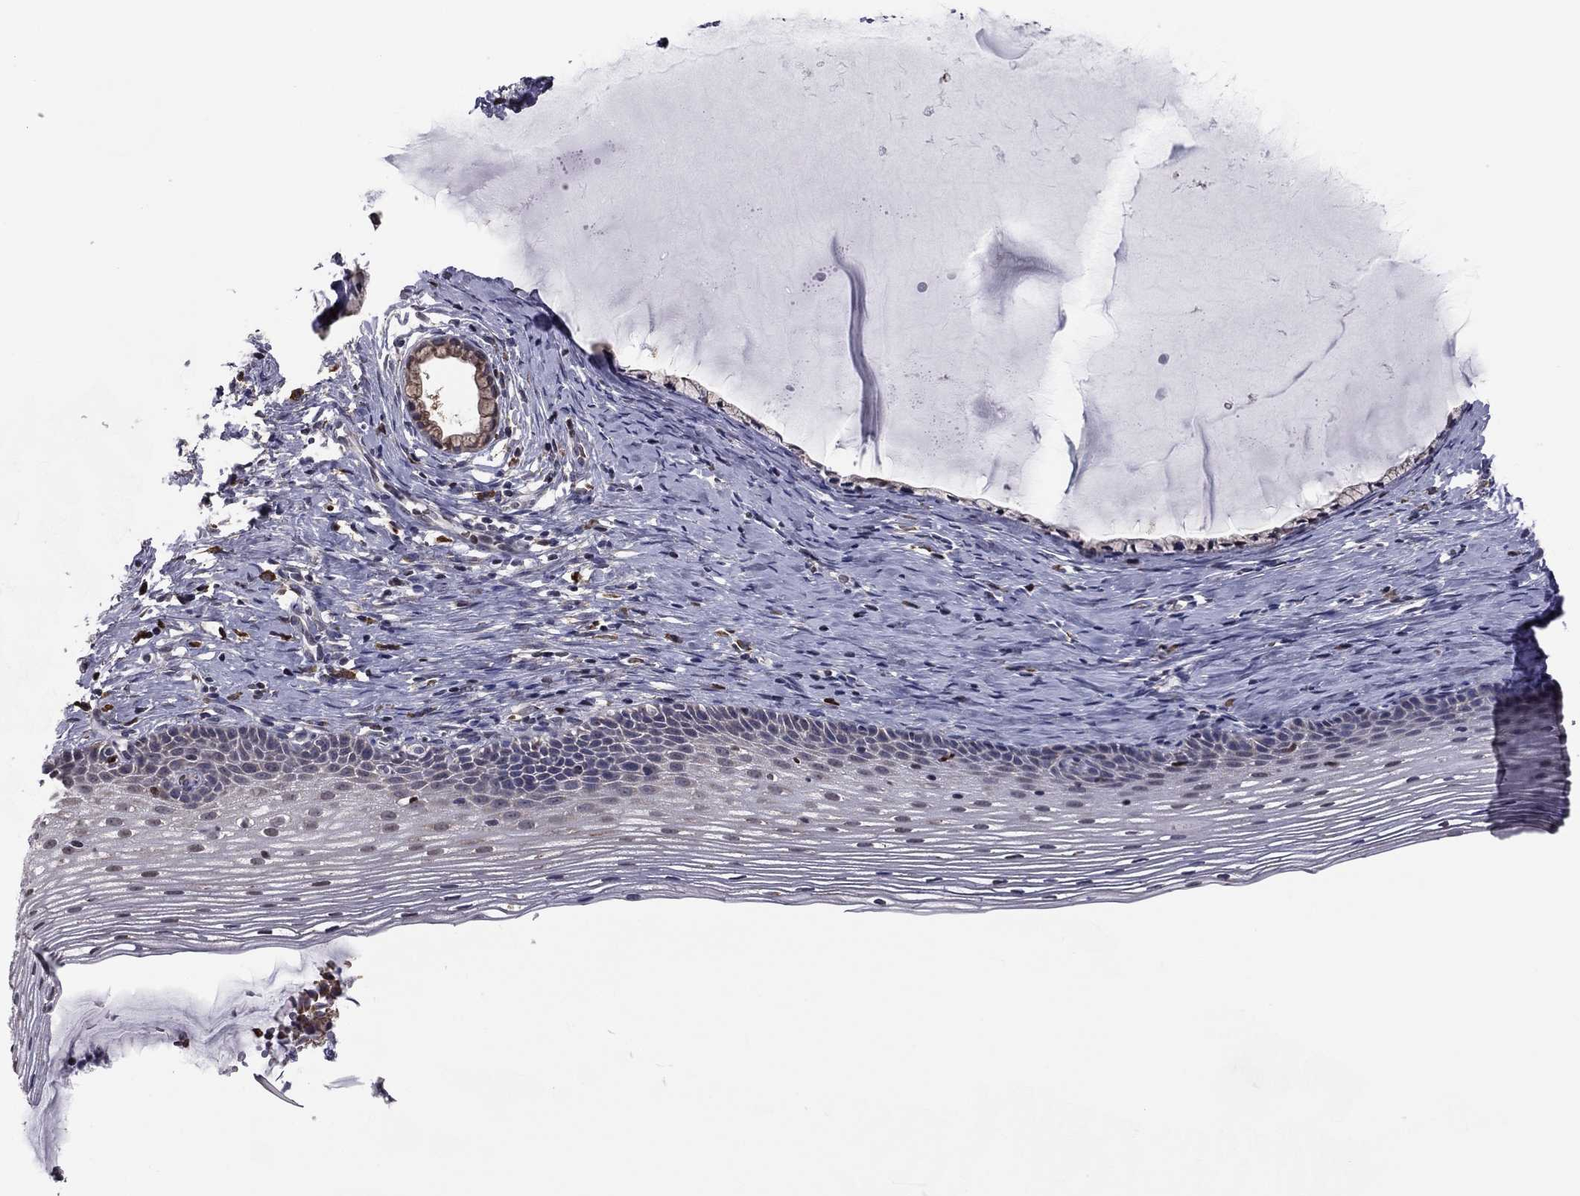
{"staining": {"intensity": "negative", "quantity": "none", "location": "none"}, "tissue": "cervix", "cell_type": "Glandular cells", "image_type": "normal", "snomed": [{"axis": "morphology", "description": "Normal tissue, NOS"}, {"axis": "topography", "description": "Cervix"}], "caption": "Cervix was stained to show a protein in brown. There is no significant expression in glandular cells.", "gene": "HSPB2", "patient": {"sex": "female", "age": 39}}